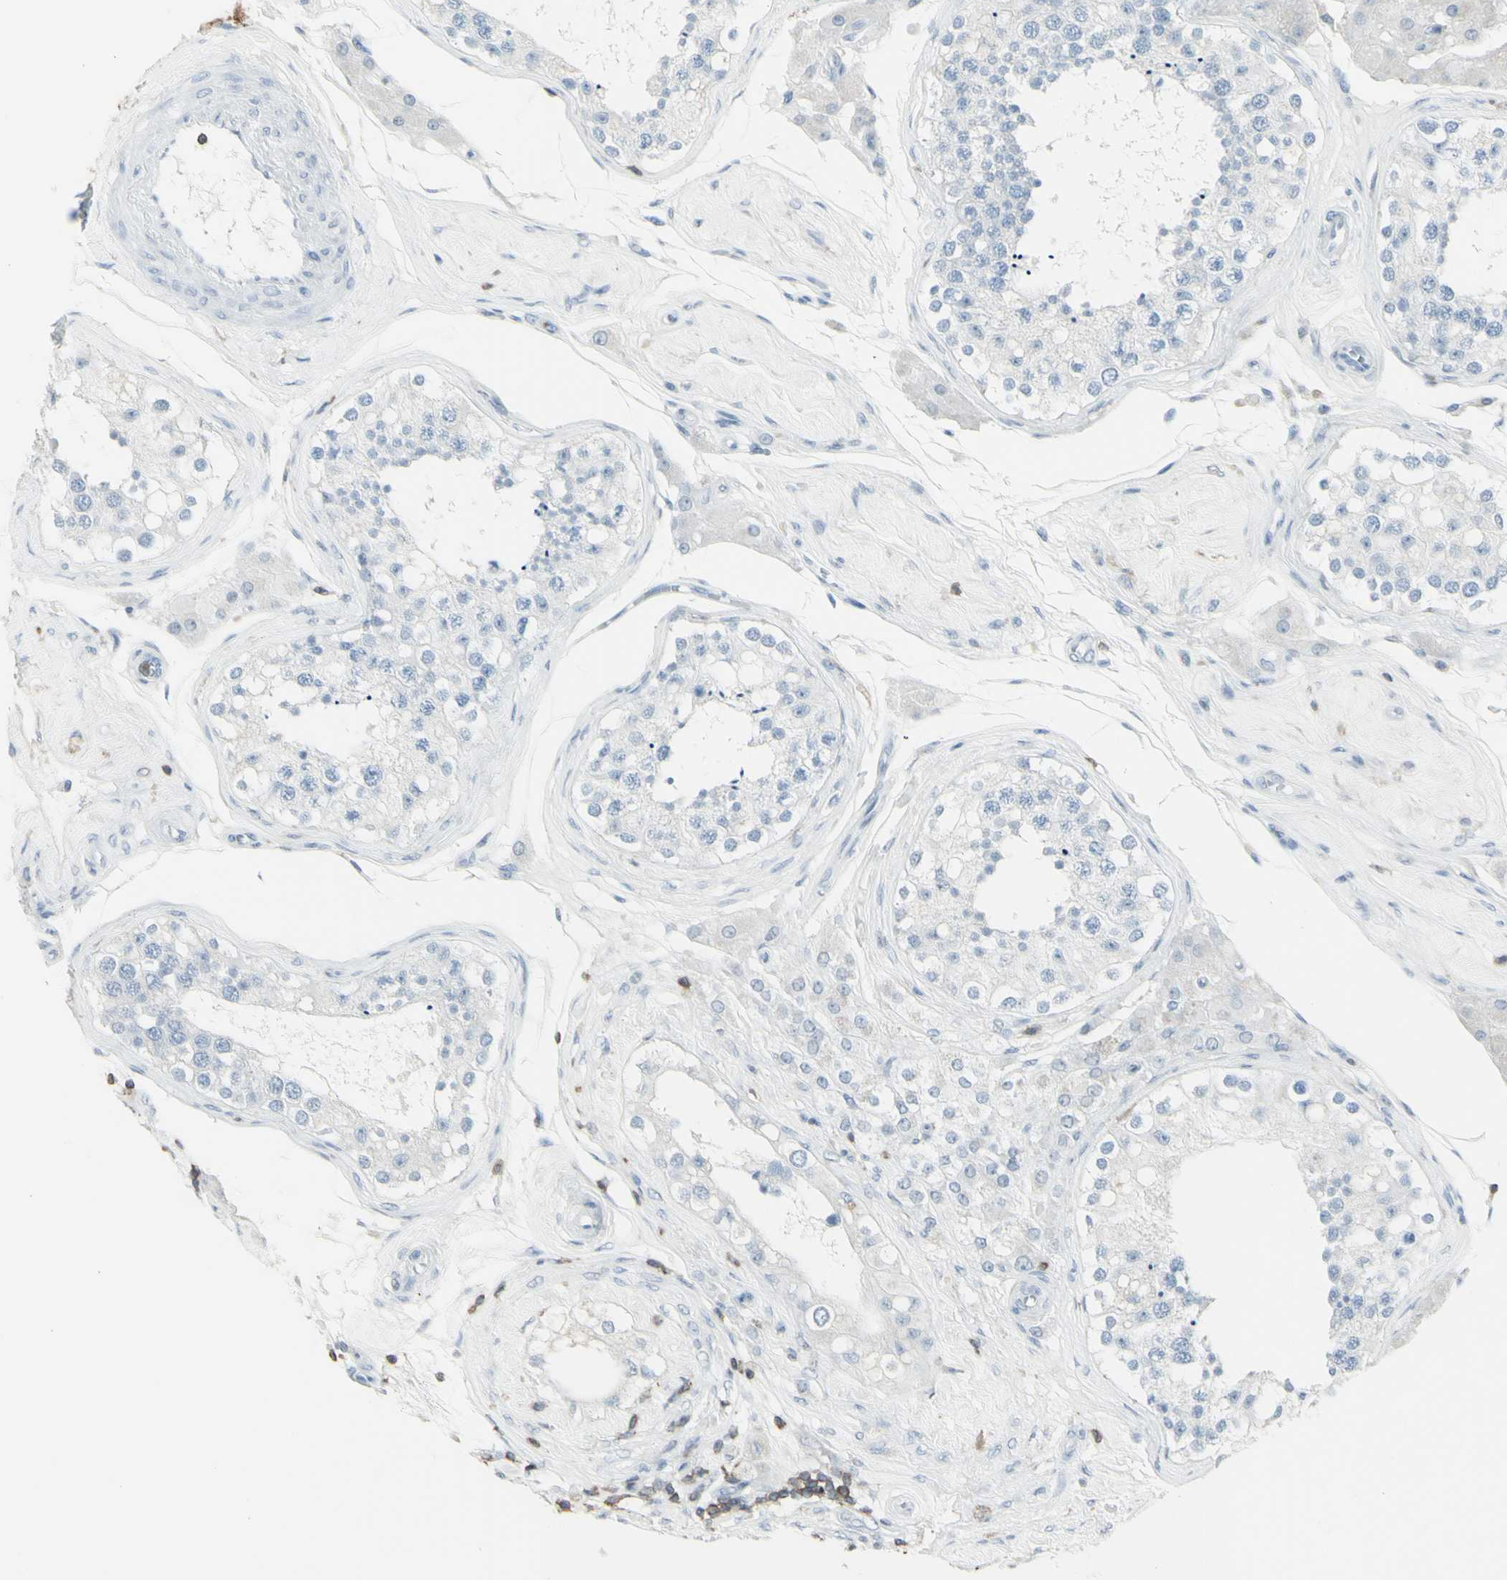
{"staining": {"intensity": "negative", "quantity": "none", "location": "none"}, "tissue": "testis", "cell_type": "Cells in seminiferous ducts", "image_type": "normal", "snomed": [{"axis": "morphology", "description": "Normal tissue, NOS"}, {"axis": "topography", "description": "Testis"}], "caption": "Photomicrograph shows no significant protein positivity in cells in seminiferous ducts of benign testis. (DAB (3,3'-diaminobenzidine) IHC visualized using brightfield microscopy, high magnification).", "gene": "NRG1", "patient": {"sex": "male", "age": 68}}